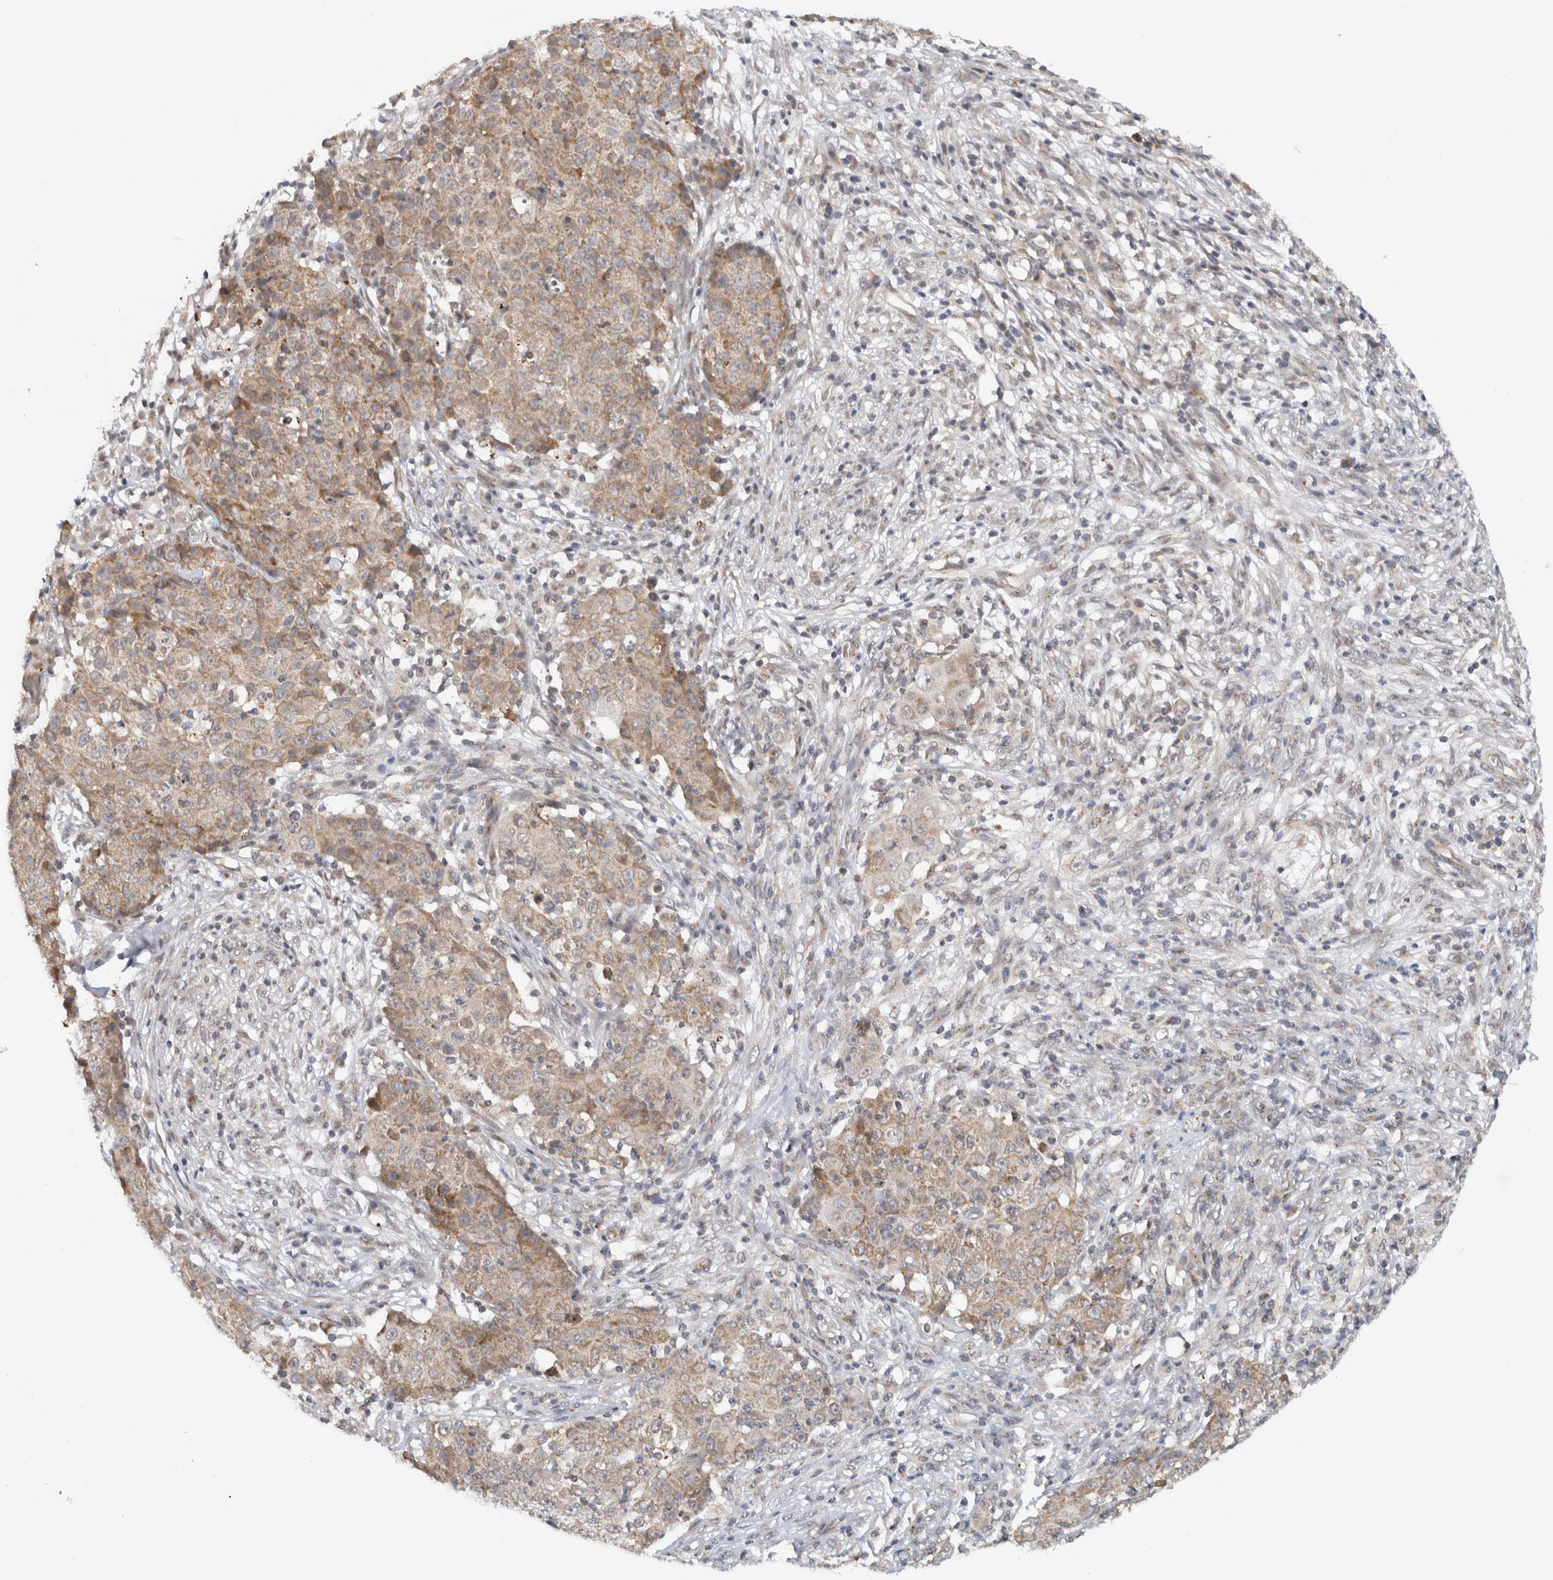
{"staining": {"intensity": "weak", "quantity": ">75%", "location": "cytoplasmic/membranous"}, "tissue": "ovarian cancer", "cell_type": "Tumor cells", "image_type": "cancer", "snomed": [{"axis": "morphology", "description": "Carcinoma, endometroid"}, {"axis": "topography", "description": "Ovary"}], "caption": "Immunohistochemical staining of ovarian endometroid carcinoma displays low levels of weak cytoplasmic/membranous protein expression in approximately >75% of tumor cells.", "gene": "CMC2", "patient": {"sex": "female", "age": 42}}